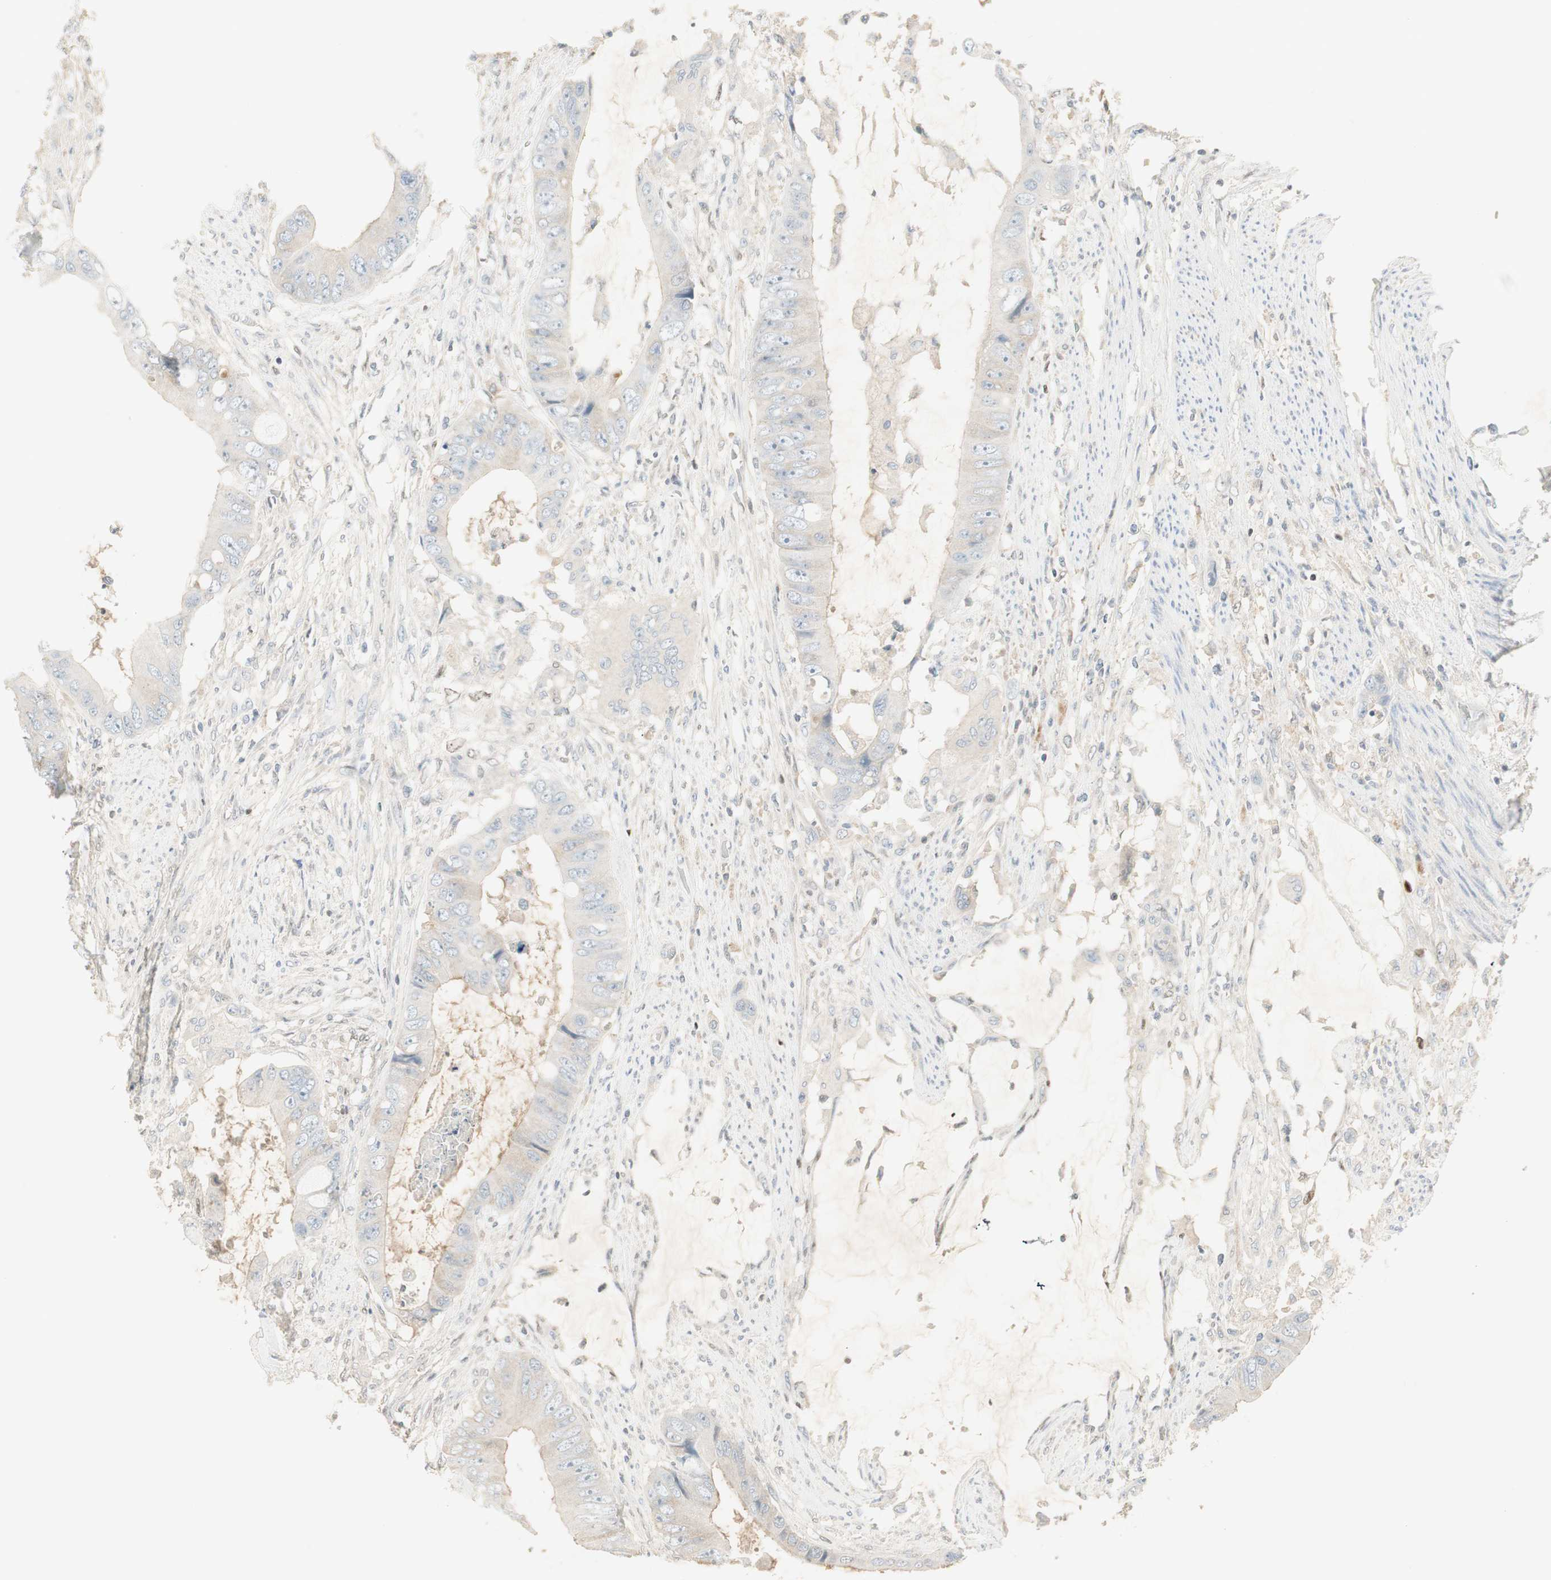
{"staining": {"intensity": "negative", "quantity": "none", "location": "none"}, "tissue": "colorectal cancer", "cell_type": "Tumor cells", "image_type": "cancer", "snomed": [{"axis": "morphology", "description": "Adenocarcinoma, NOS"}, {"axis": "topography", "description": "Rectum"}], "caption": "Immunohistochemical staining of human adenocarcinoma (colorectal) exhibits no significant staining in tumor cells.", "gene": "RUNX2", "patient": {"sex": "female", "age": 77}}